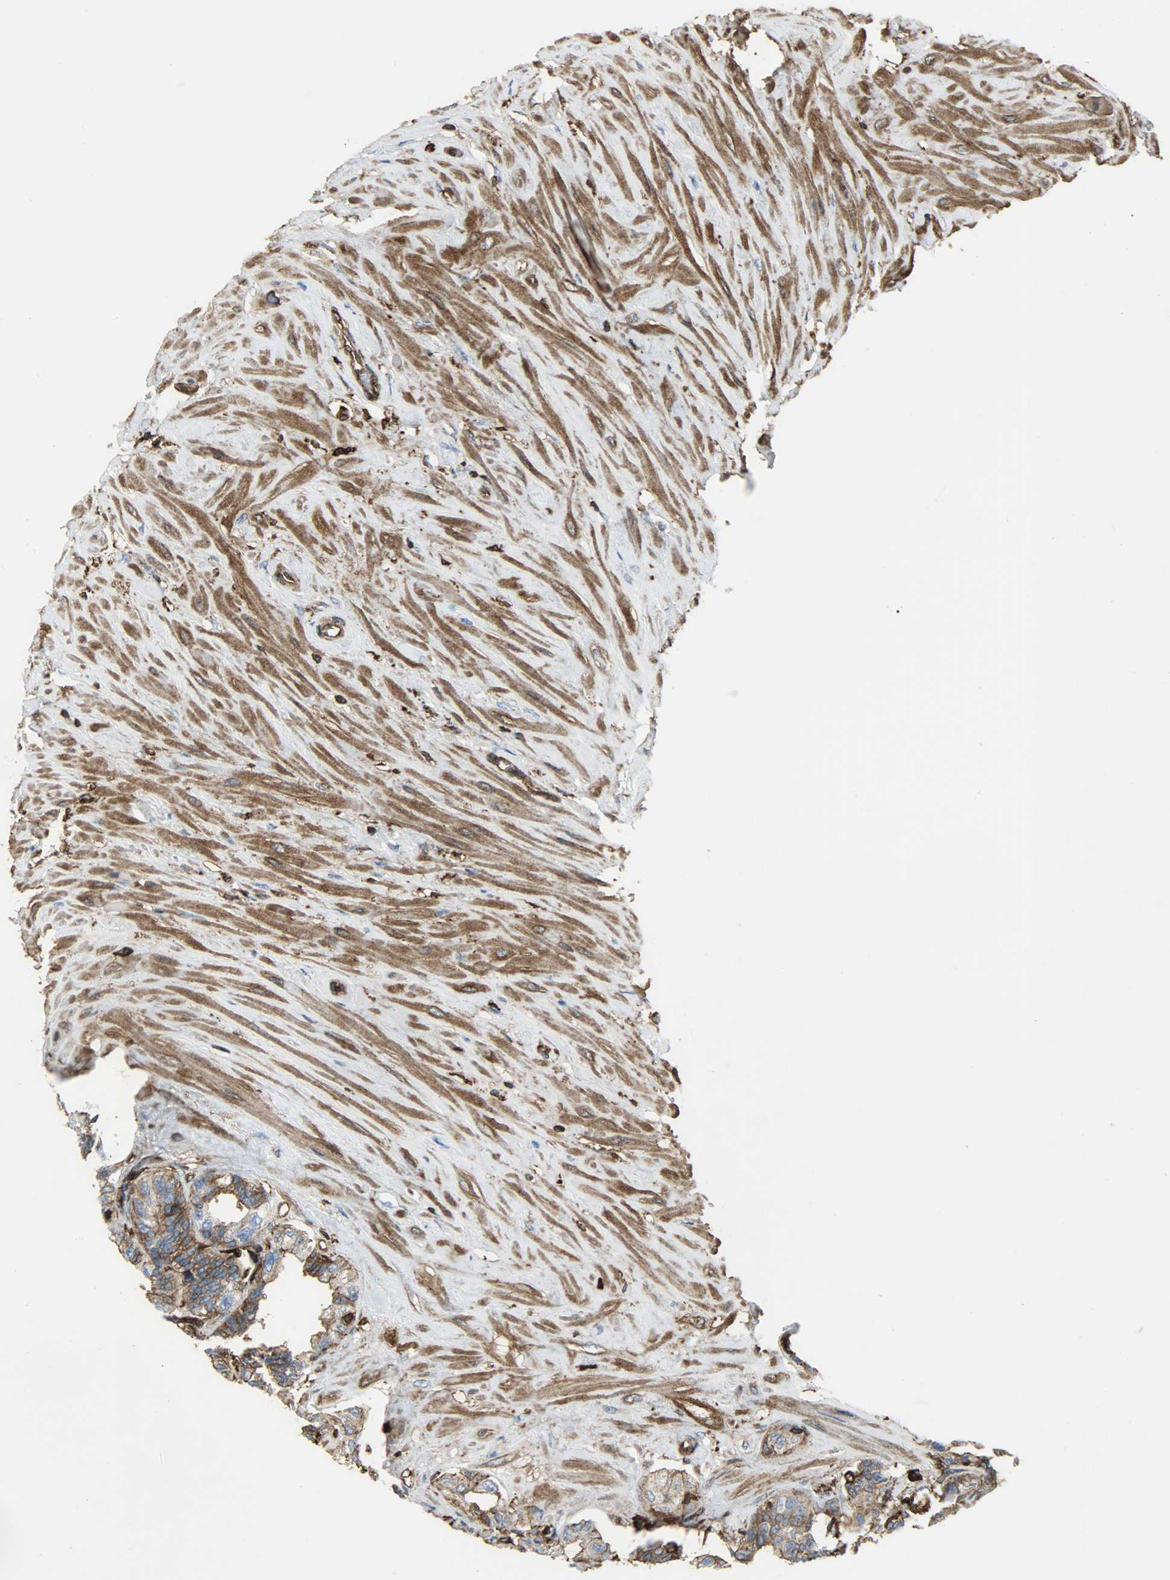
{"staining": {"intensity": "moderate", "quantity": ">75%", "location": "cytoplasmic/membranous"}, "tissue": "seminal vesicle", "cell_type": "Glandular cells", "image_type": "normal", "snomed": [{"axis": "morphology", "description": "Normal tissue, NOS"}, {"axis": "morphology", "description": "Inflammation, NOS"}, {"axis": "topography", "description": "Urinary bladder"}, {"axis": "topography", "description": "Prostate"}, {"axis": "topography", "description": "Seminal veicle"}], "caption": "Immunohistochemical staining of benign seminal vesicle exhibits medium levels of moderate cytoplasmic/membranous staining in approximately >75% of glandular cells. The staining was performed using DAB (3,3'-diaminobenzidine), with brown indicating positive protein expression. Nuclei are stained blue with hematoxylin.", "gene": "VASP", "patient": {"sex": "male", "age": 82}}